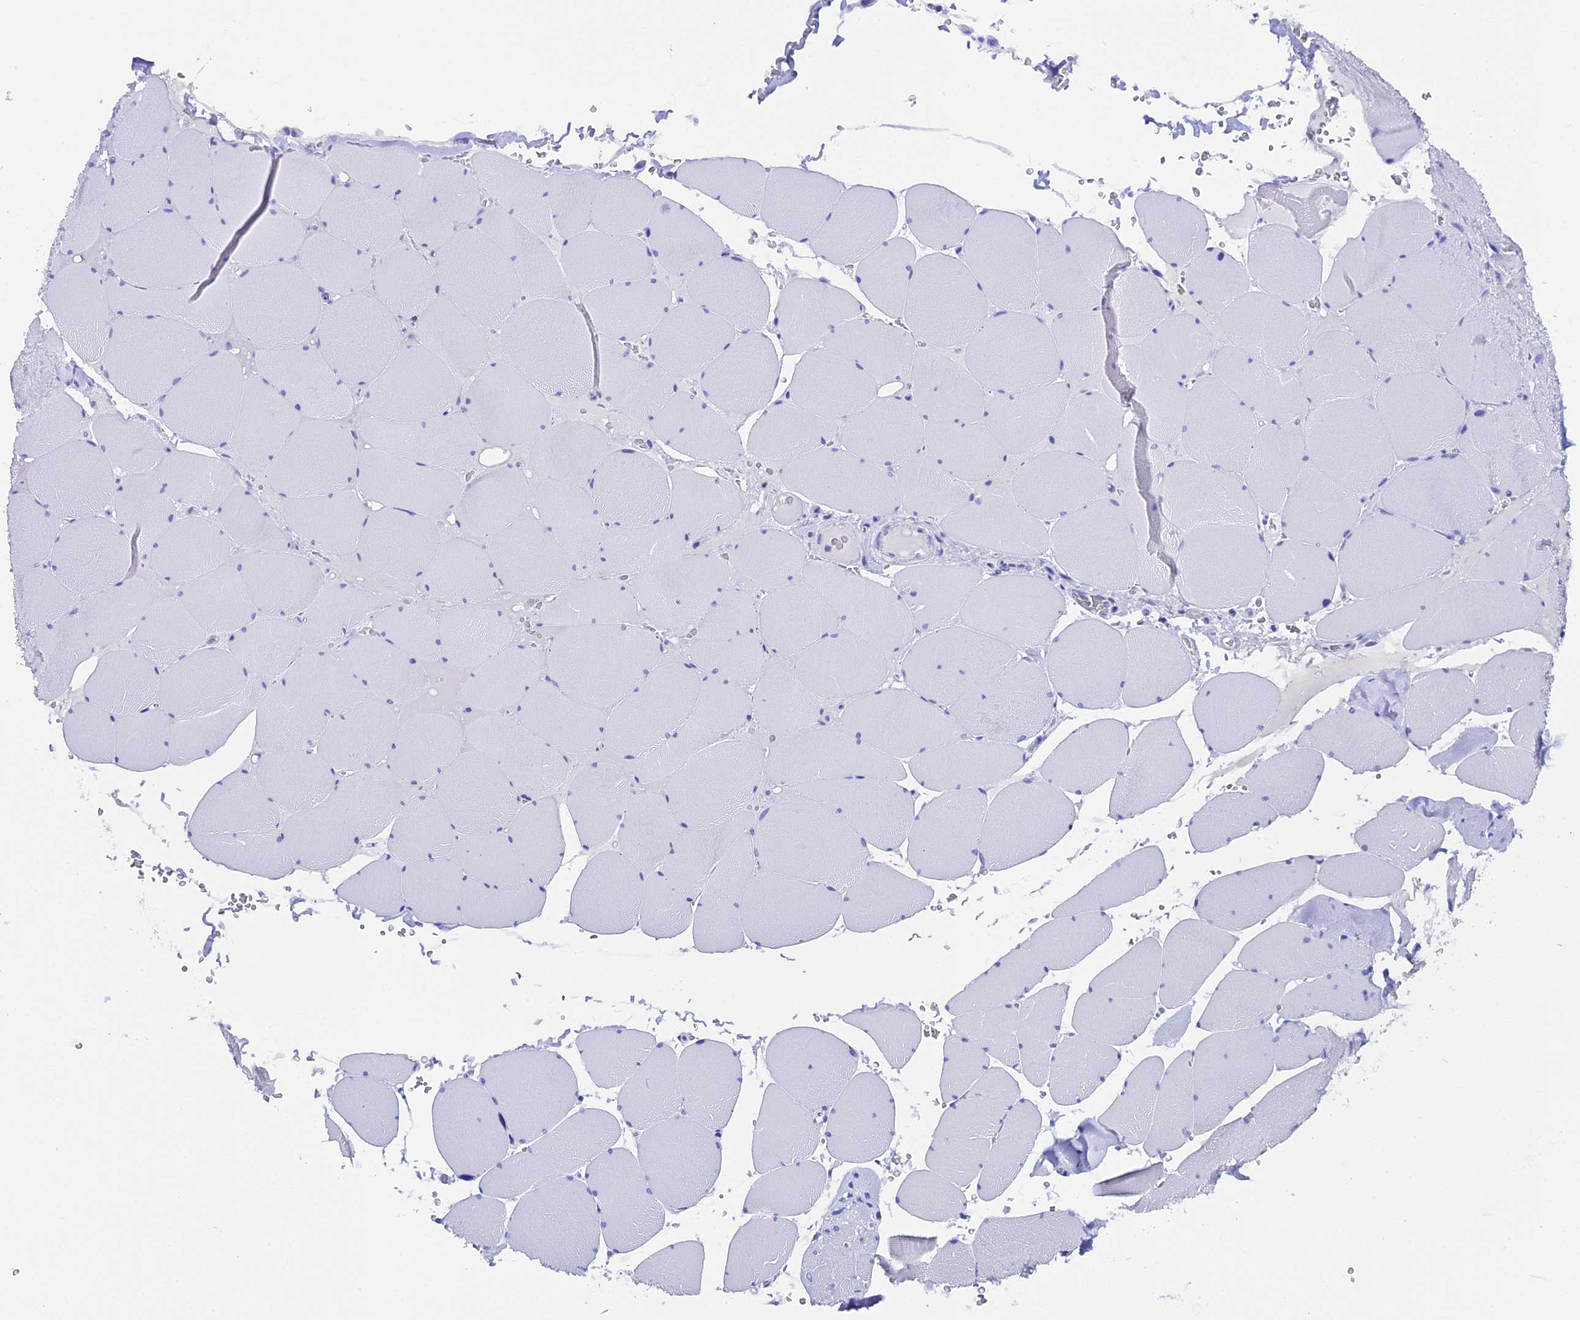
{"staining": {"intensity": "negative", "quantity": "none", "location": "none"}, "tissue": "skeletal muscle", "cell_type": "Myocytes", "image_type": "normal", "snomed": [{"axis": "morphology", "description": "Normal tissue, NOS"}, {"axis": "topography", "description": "Skeletal muscle"}, {"axis": "topography", "description": "Head-Neck"}], "caption": "This is an immunohistochemistry histopathology image of unremarkable human skeletal muscle. There is no staining in myocytes.", "gene": "FKBP11", "patient": {"sex": "male", "age": 66}}